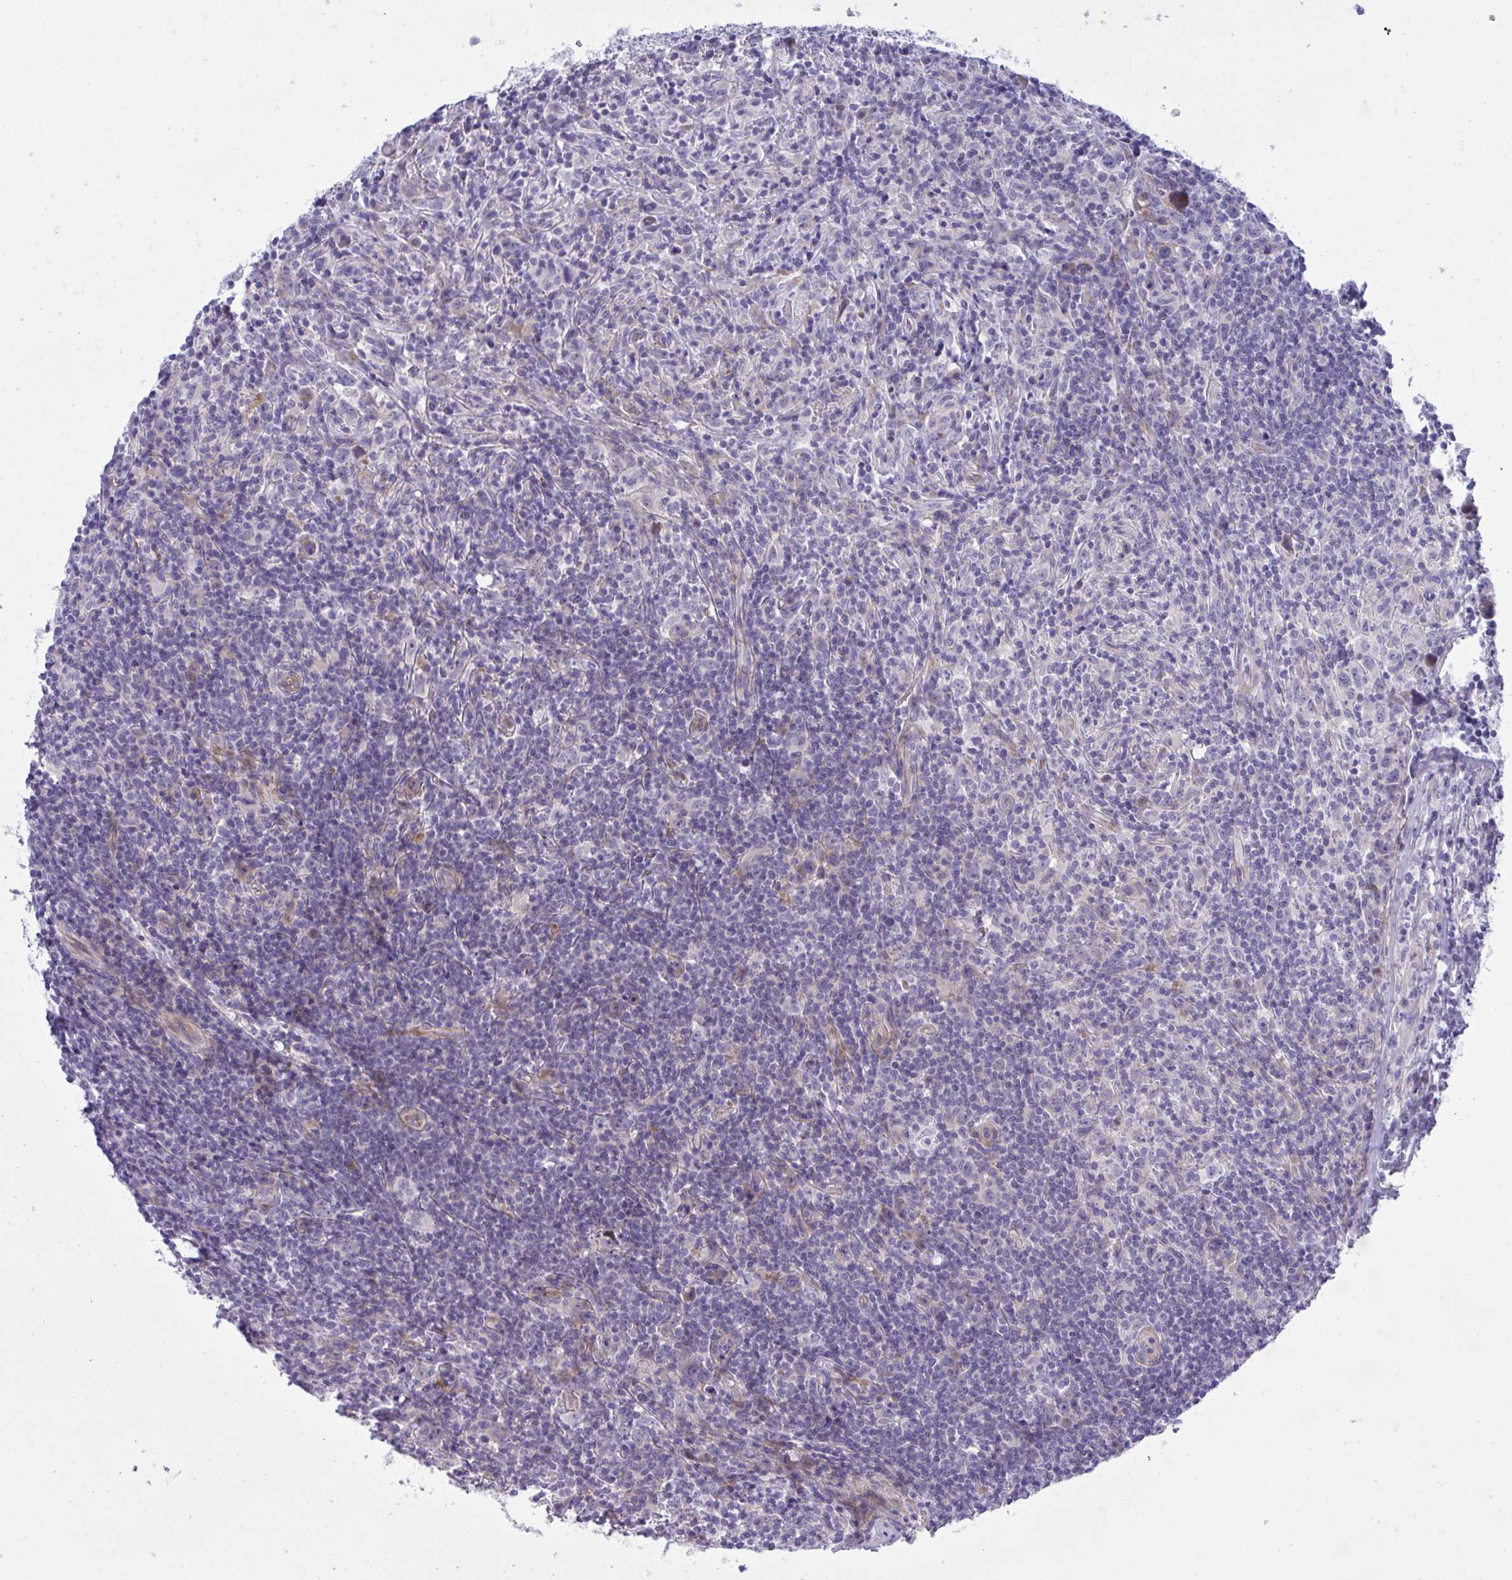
{"staining": {"intensity": "weak", "quantity": "<25%", "location": "cytoplasmic/membranous"}, "tissue": "lymphoma", "cell_type": "Tumor cells", "image_type": "cancer", "snomed": [{"axis": "morphology", "description": "Hodgkin's disease, NOS"}, {"axis": "topography", "description": "Lymph node"}], "caption": "Human lymphoma stained for a protein using IHC exhibits no expression in tumor cells.", "gene": "MED9", "patient": {"sex": "female", "age": 18}}